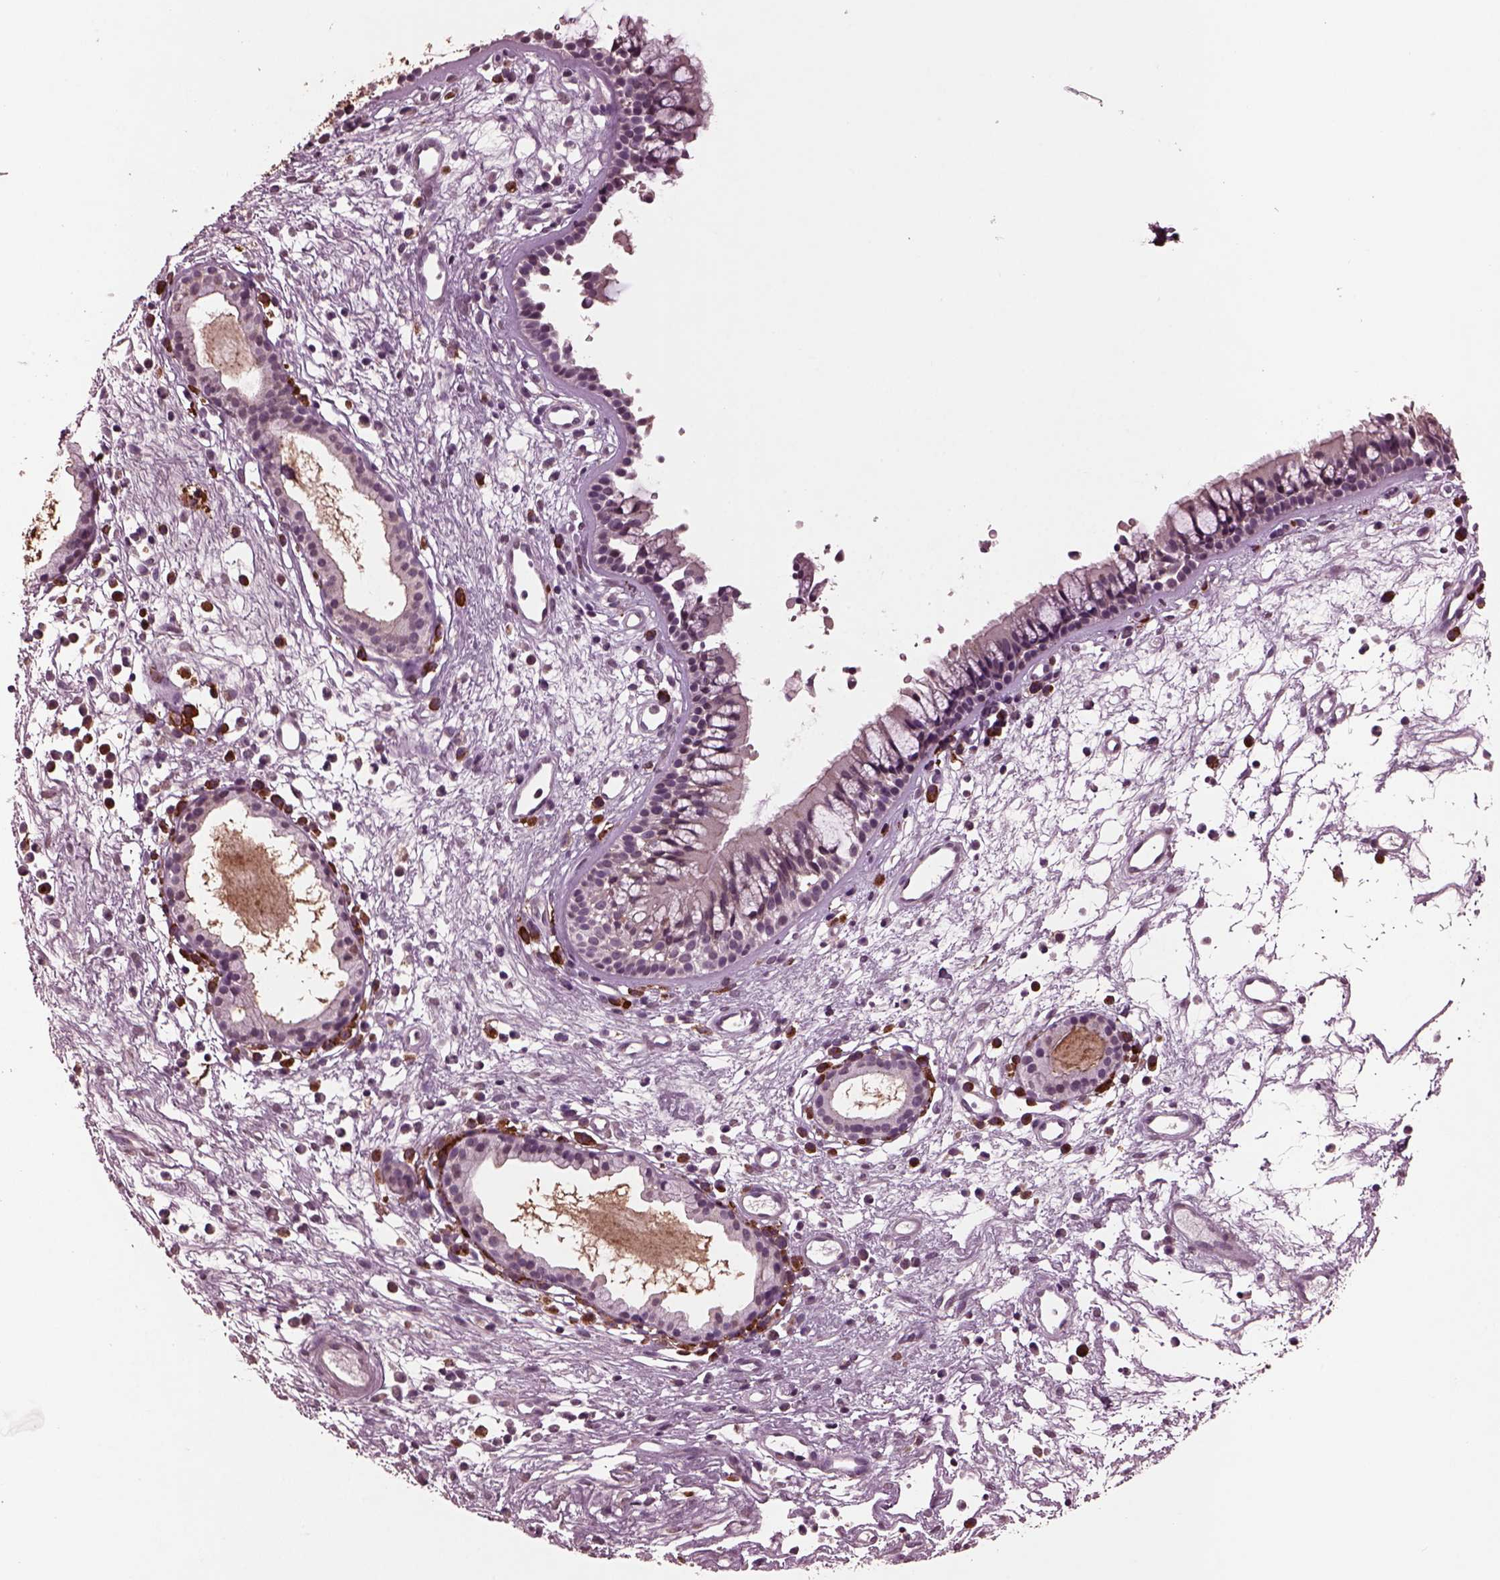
{"staining": {"intensity": "negative", "quantity": "none", "location": "none"}, "tissue": "nasopharynx", "cell_type": "Respiratory epithelial cells", "image_type": "normal", "snomed": [{"axis": "morphology", "description": "Normal tissue, NOS"}, {"axis": "topography", "description": "Nasopharynx"}], "caption": "DAB immunohistochemical staining of benign nasopharynx displays no significant positivity in respiratory epithelial cells. (DAB (3,3'-diaminobenzidine) IHC, high magnification).", "gene": "IL18RAP", "patient": {"sex": "male", "age": 77}}